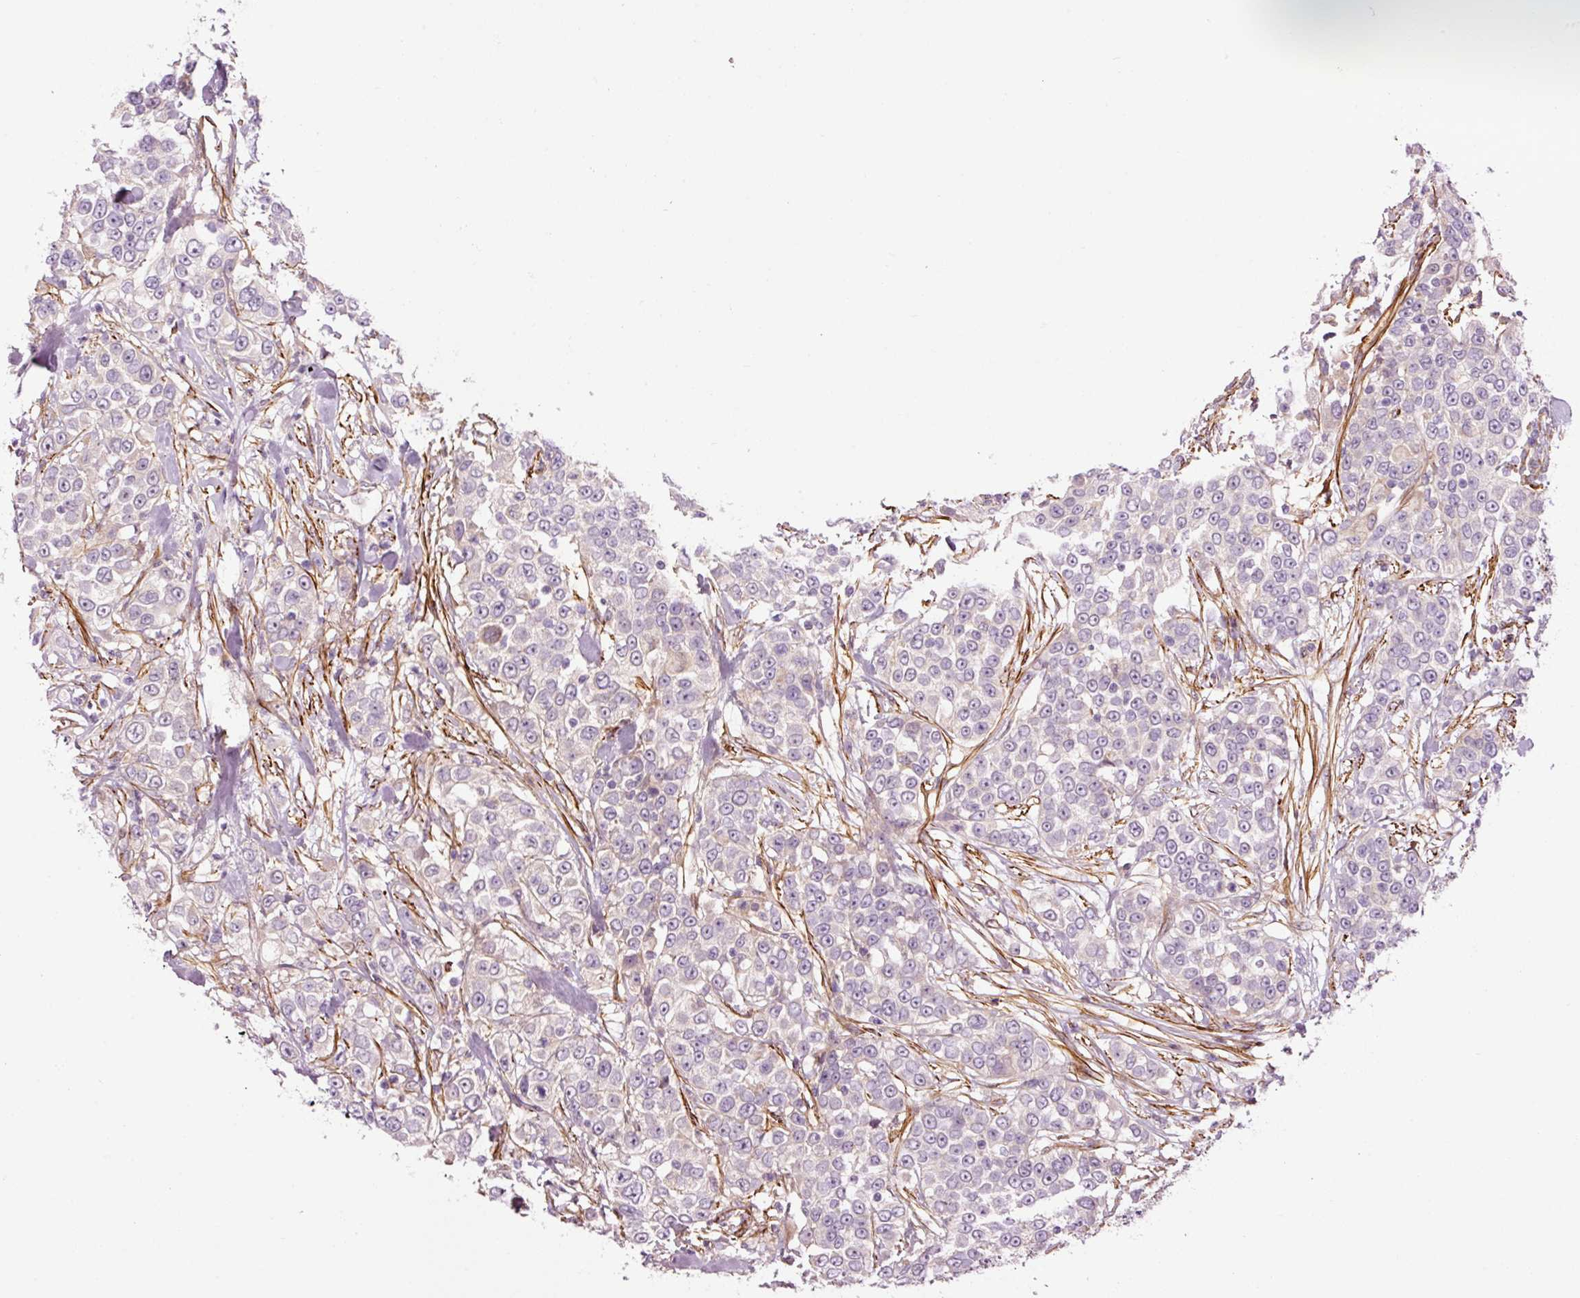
{"staining": {"intensity": "weak", "quantity": "<25%", "location": "cytoplasmic/membranous"}, "tissue": "urothelial cancer", "cell_type": "Tumor cells", "image_type": "cancer", "snomed": [{"axis": "morphology", "description": "Urothelial carcinoma, High grade"}, {"axis": "topography", "description": "Urinary bladder"}], "caption": "DAB (3,3'-diaminobenzidine) immunohistochemical staining of high-grade urothelial carcinoma exhibits no significant expression in tumor cells.", "gene": "ANKRD20A1", "patient": {"sex": "female", "age": 80}}